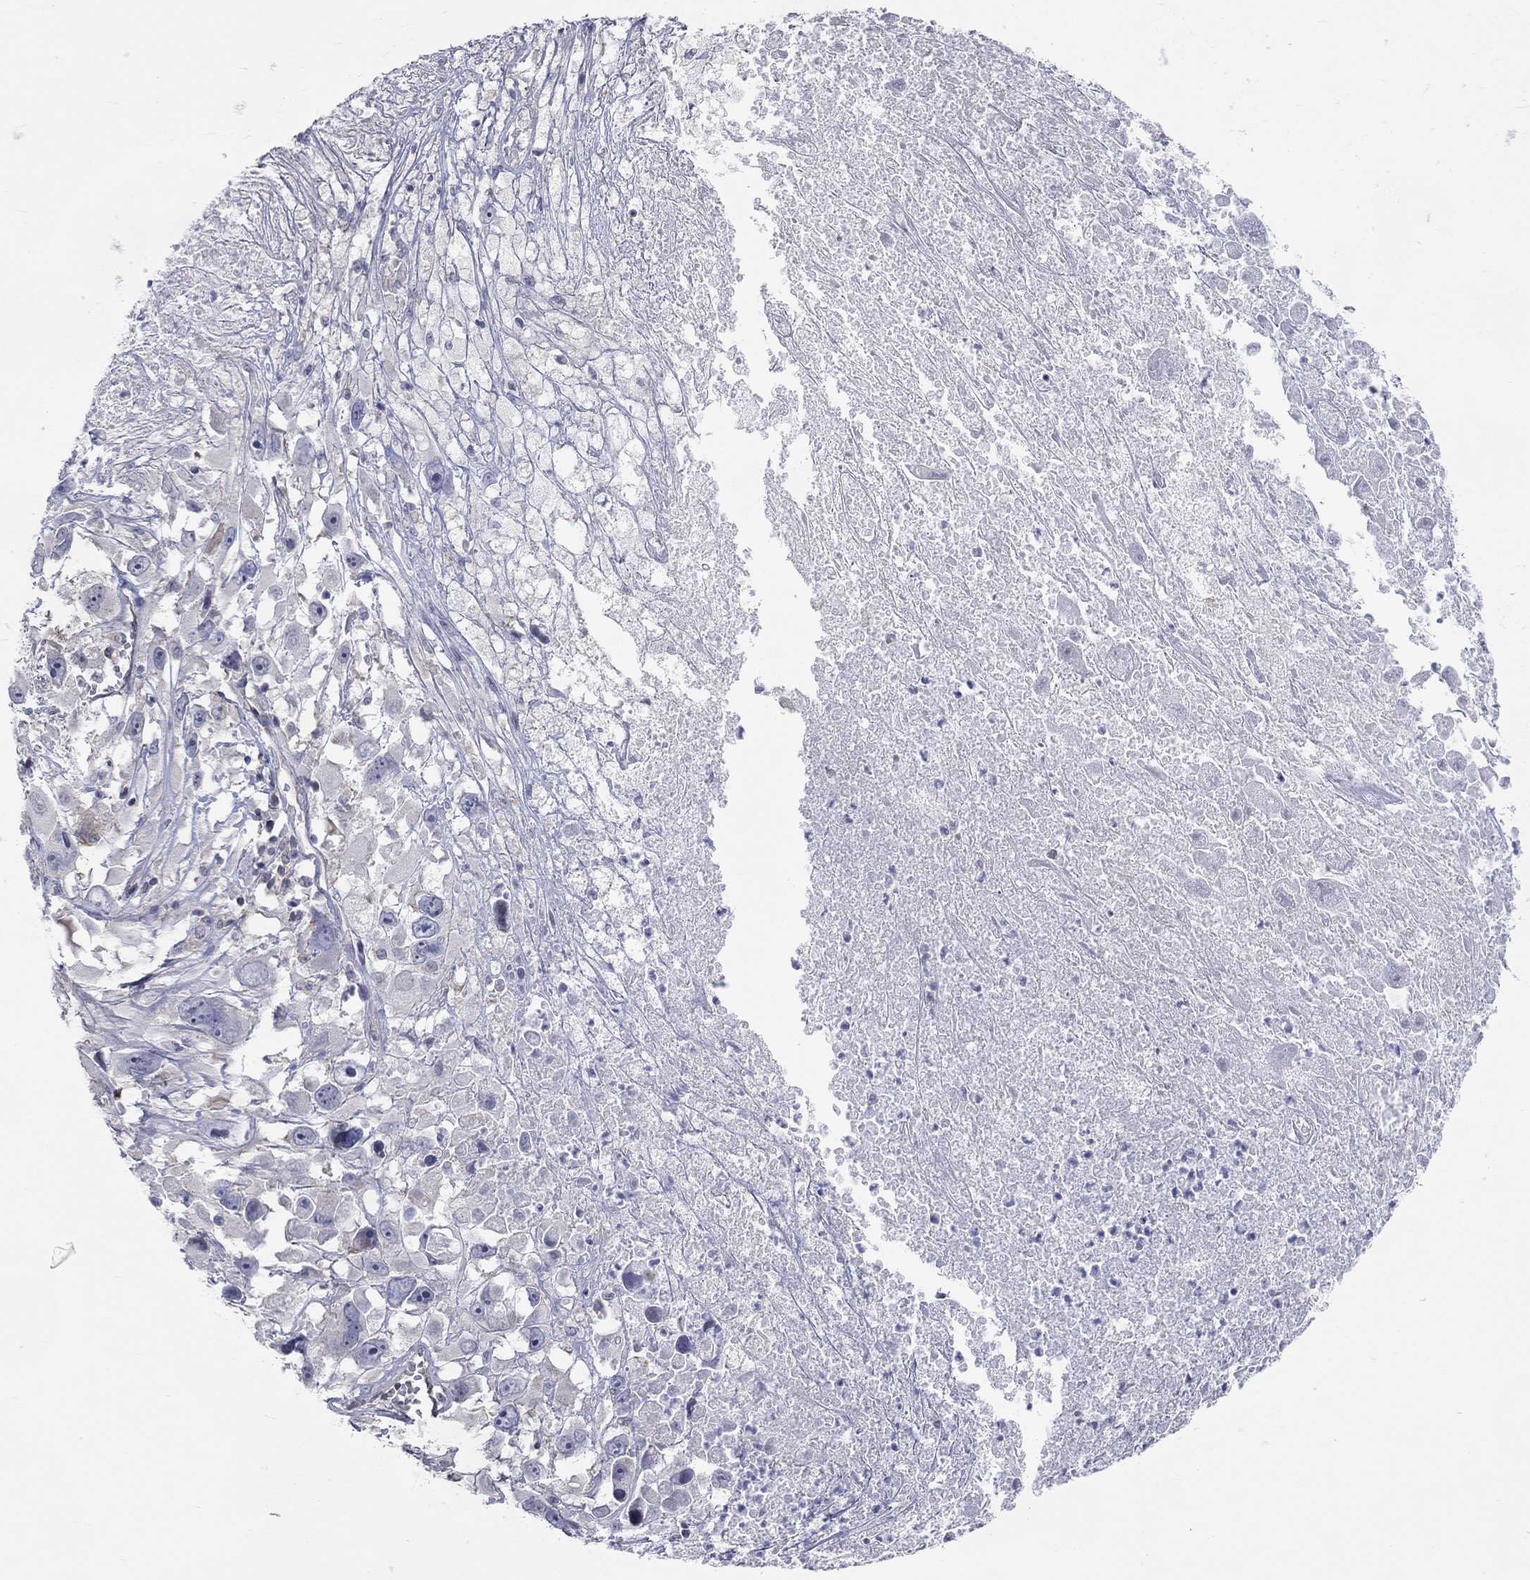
{"staining": {"intensity": "negative", "quantity": "none", "location": "none"}, "tissue": "melanoma", "cell_type": "Tumor cells", "image_type": "cancer", "snomed": [{"axis": "morphology", "description": "Malignant melanoma, Metastatic site"}, {"axis": "topography", "description": "Lymph node"}], "caption": "Protein analysis of malignant melanoma (metastatic site) demonstrates no significant staining in tumor cells.", "gene": "PCDHGA10", "patient": {"sex": "male", "age": 50}}